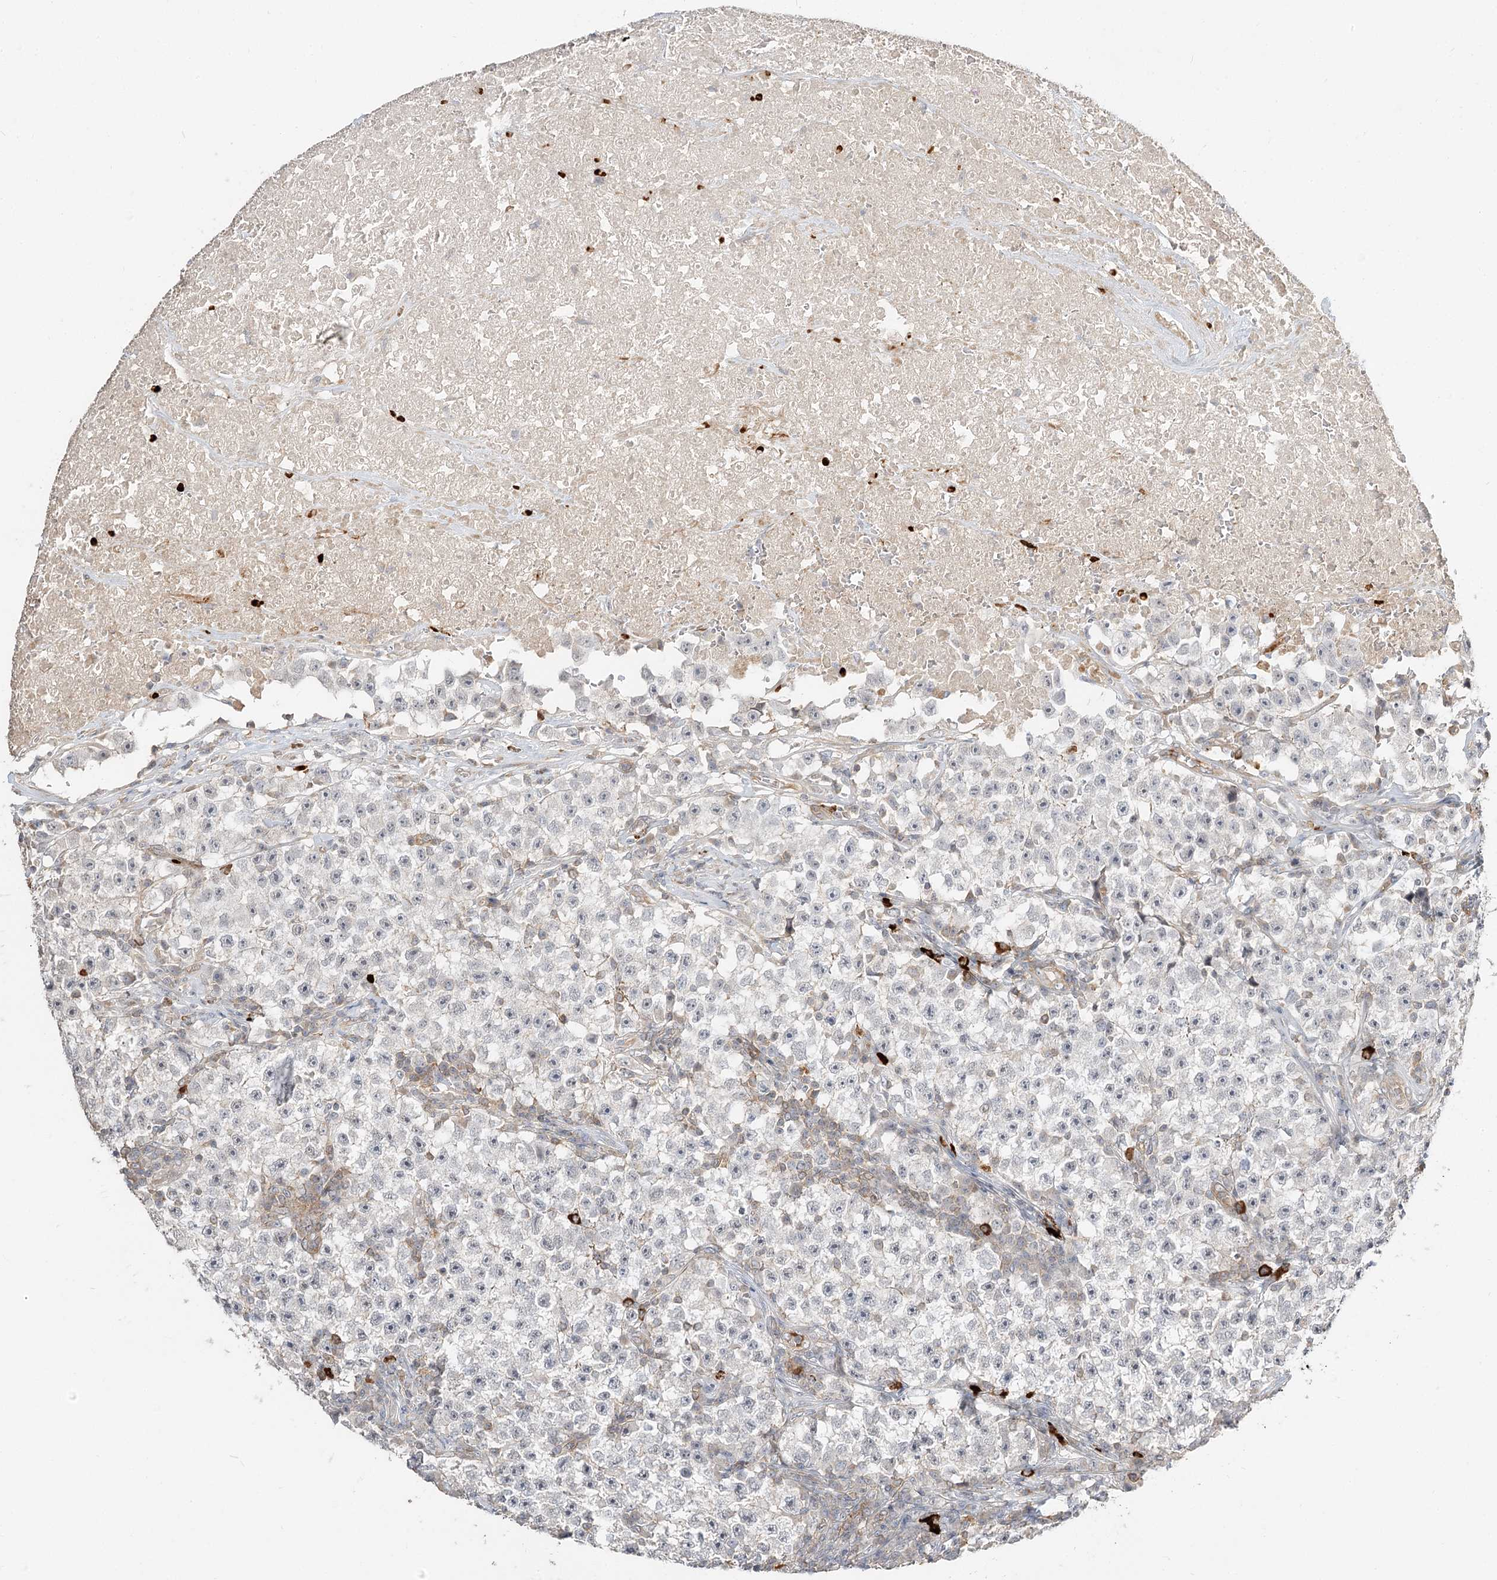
{"staining": {"intensity": "negative", "quantity": "none", "location": "none"}, "tissue": "testis cancer", "cell_type": "Tumor cells", "image_type": "cancer", "snomed": [{"axis": "morphology", "description": "Seminoma, NOS"}, {"axis": "topography", "description": "Testis"}], "caption": "Tumor cells are negative for brown protein staining in seminoma (testis). (DAB (3,3'-diaminobenzidine) immunohistochemistry visualized using brightfield microscopy, high magnification).", "gene": "GUCY2C", "patient": {"sex": "male", "age": 22}}